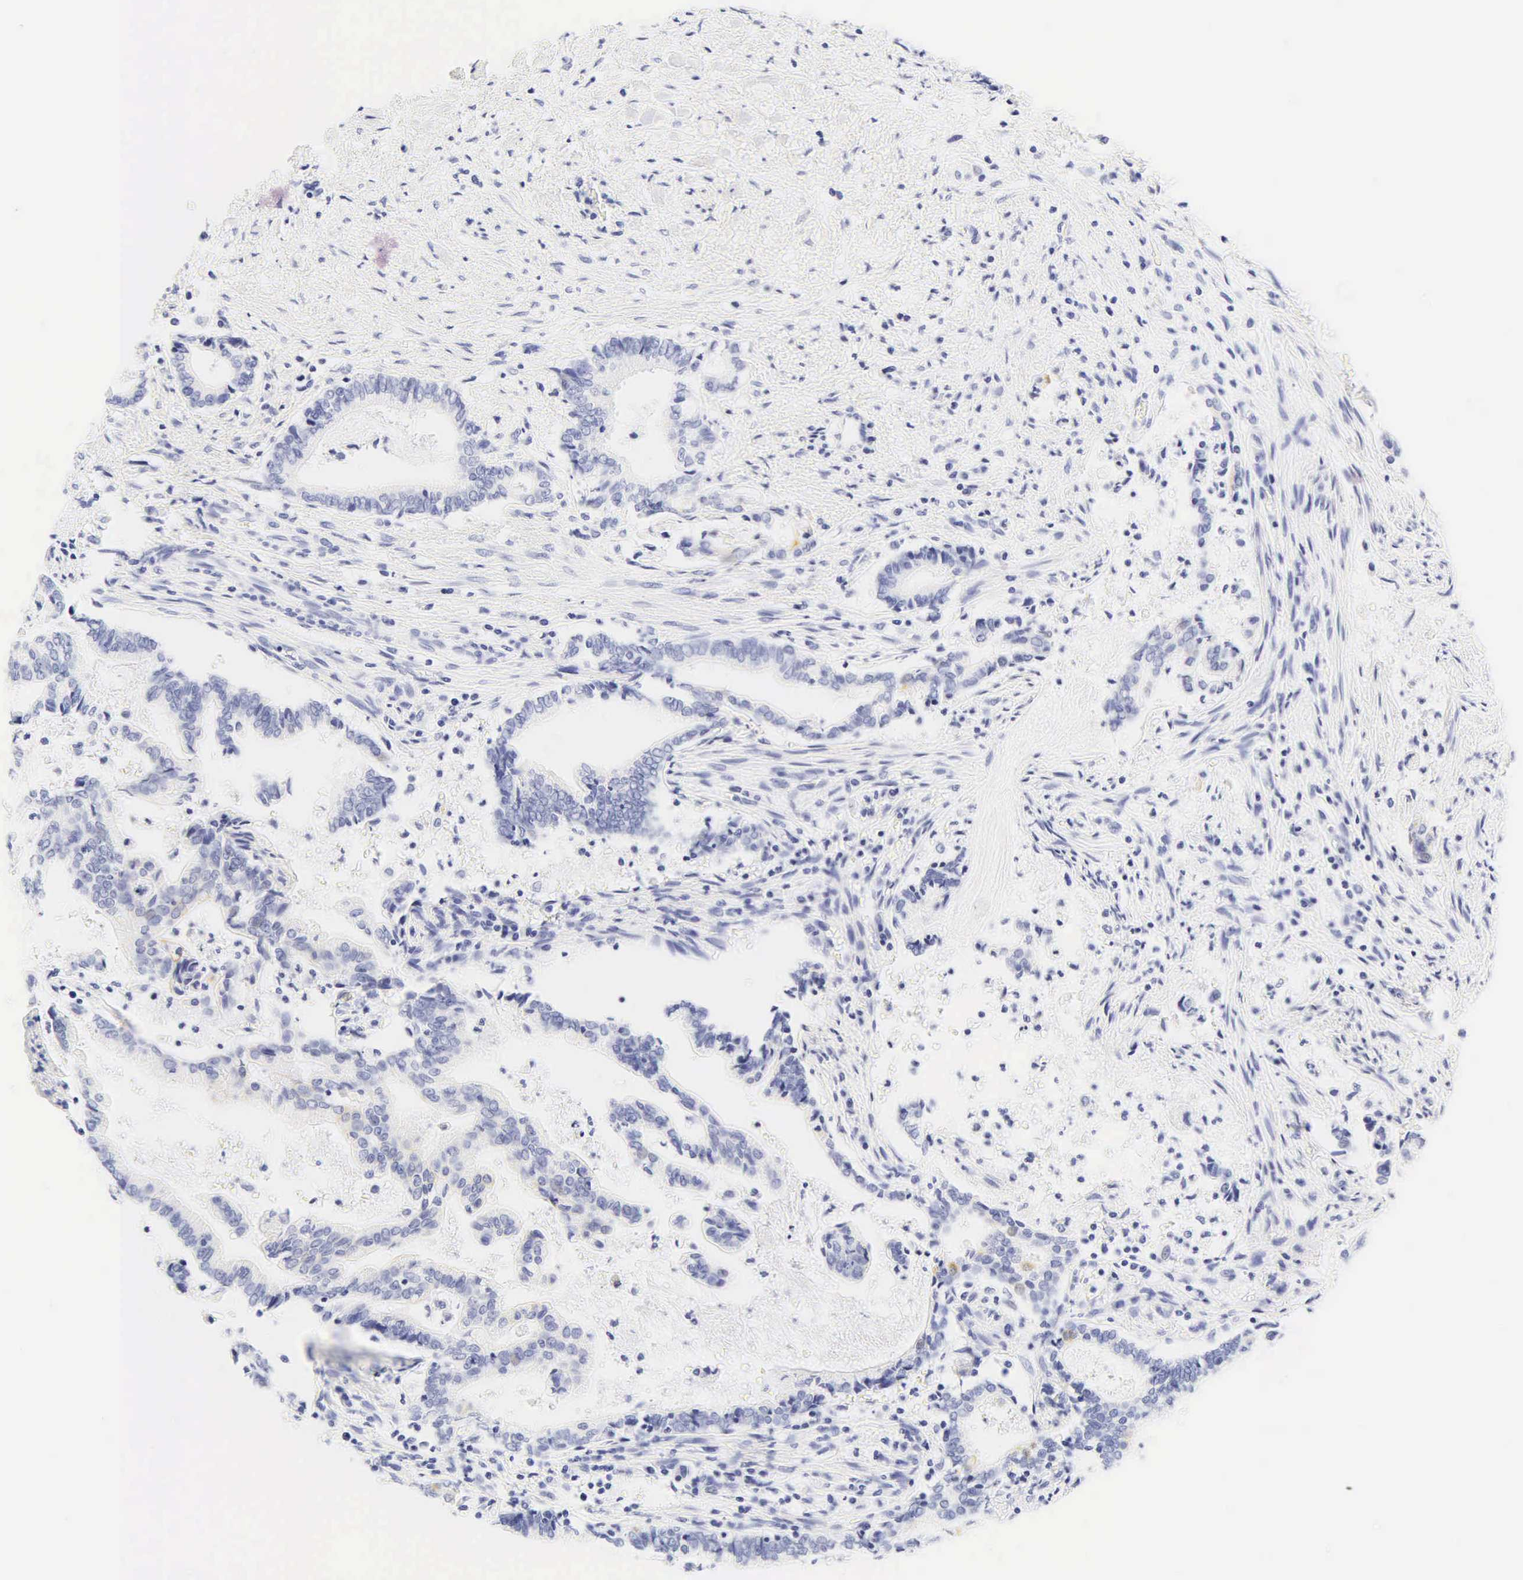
{"staining": {"intensity": "negative", "quantity": "none", "location": "none"}, "tissue": "liver cancer", "cell_type": "Tumor cells", "image_type": "cancer", "snomed": [{"axis": "morphology", "description": "Cholangiocarcinoma"}, {"axis": "topography", "description": "Liver"}], "caption": "Protein analysis of cholangiocarcinoma (liver) shows no significant expression in tumor cells.", "gene": "KRT20", "patient": {"sex": "male", "age": 57}}